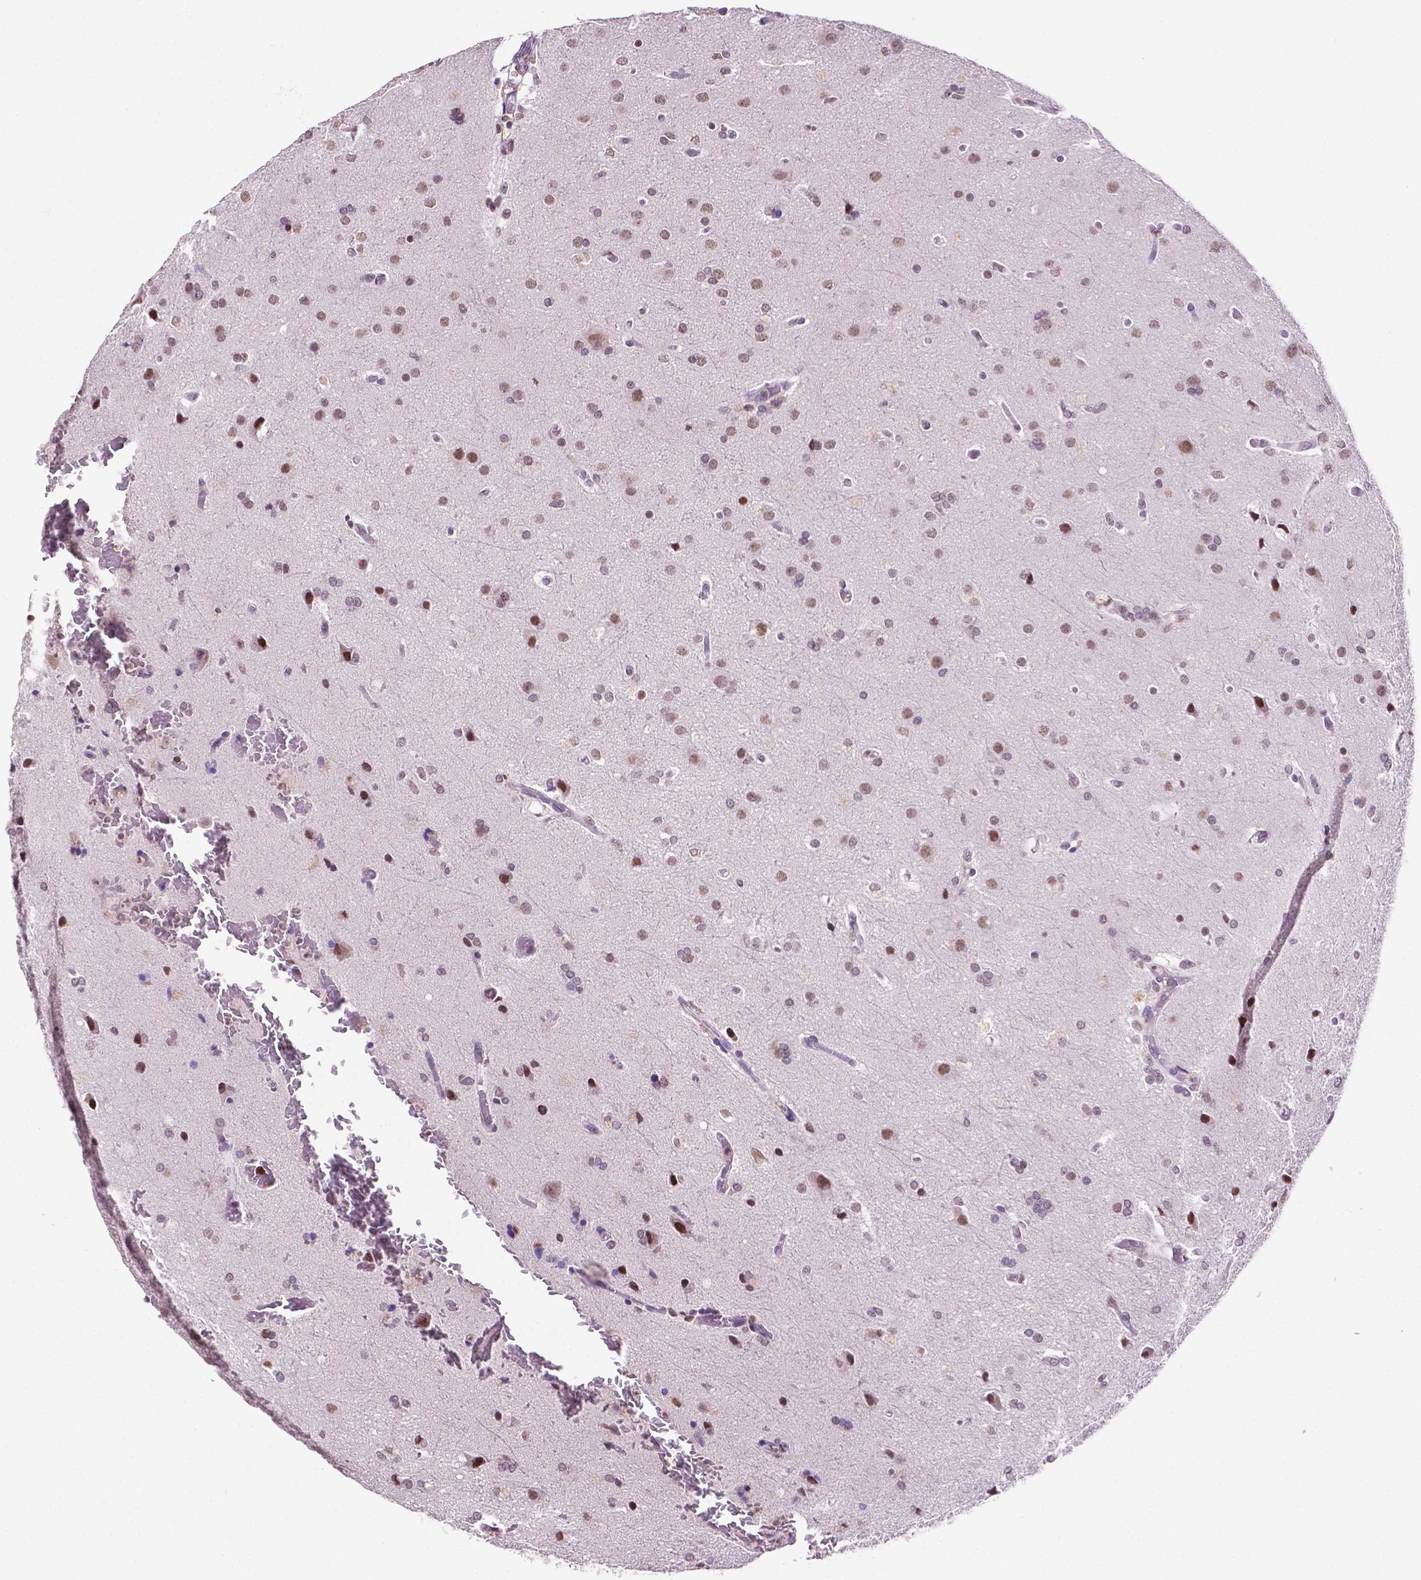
{"staining": {"intensity": "weak", "quantity": ">75%", "location": "nuclear"}, "tissue": "glioma", "cell_type": "Tumor cells", "image_type": "cancer", "snomed": [{"axis": "morphology", "description": "Glioma, malignant, High grade"}, {"axis": "topography", "description": "Brain"}], "caption": "IHC (DAB (3,3'-diaminobenzidine)) staining of glioma demonstrates weak nuclear protein positivity in about >75% of tumor cells.", "gene": "PTPN6", "patient": {"sex": "male", "age": 68}}